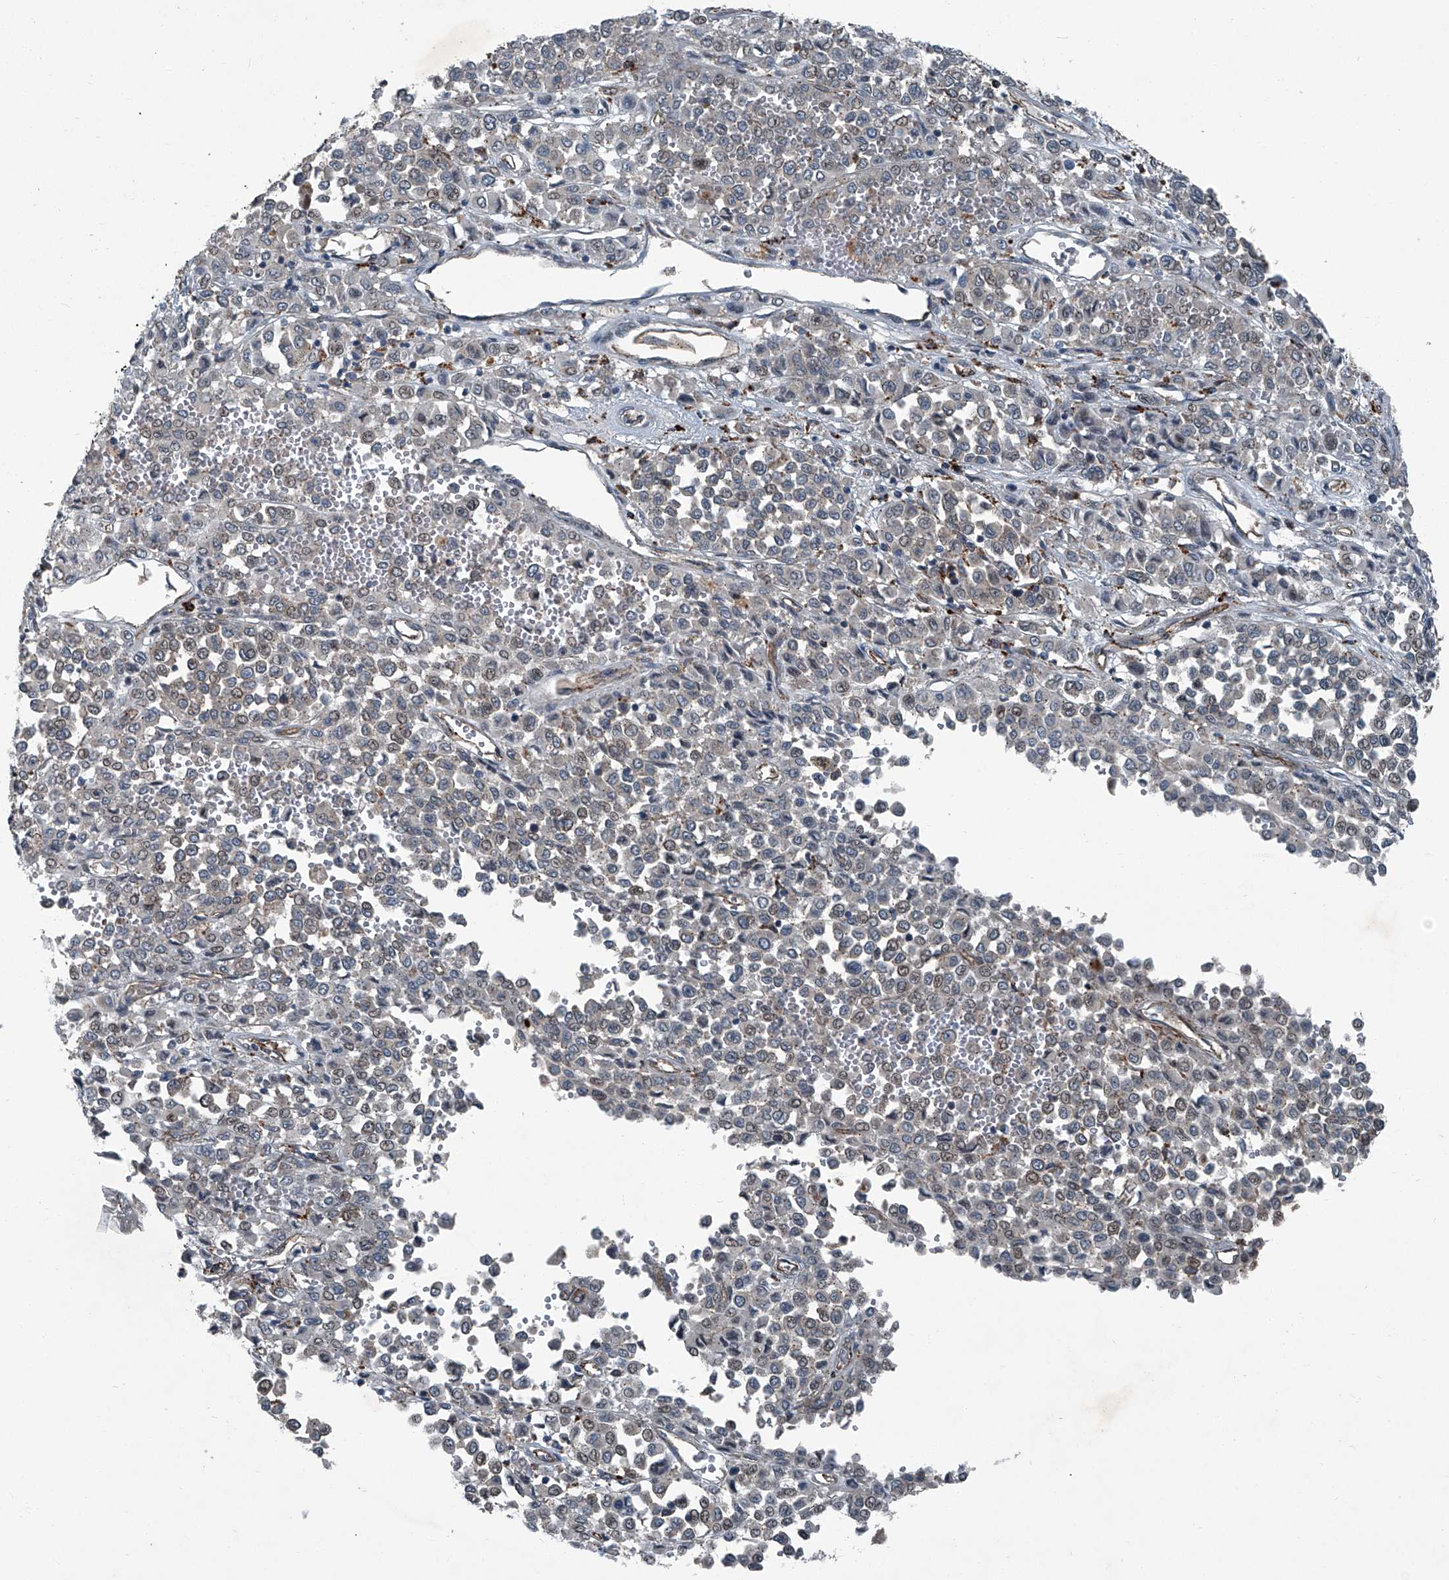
{"staining": {"intensity": "weak", "quantity": "<25%", "location": "cytoplasmic/membranous"}, "tissue": "melanoma", "cell_type": "Tumor cells", "image_type": "cancer", "snomed": [{"axis": "morphology", "description": "Malignant melanoma, Metastatic site"}, {"axis": "topography", "description": "Pancreas"}], "caption": "High magnification brightfield microscopy of melanoma stained with DAB (3,3'-diaminobenzidine) (brown) and counterstained with hematoxylin (blue): tumor cells show no significant positivity. (DAB (3,3'-diaminobenzidine) IHC, high magnification).", "gene": "SENP2", "patient": {"sex": "female", "age": 30}}